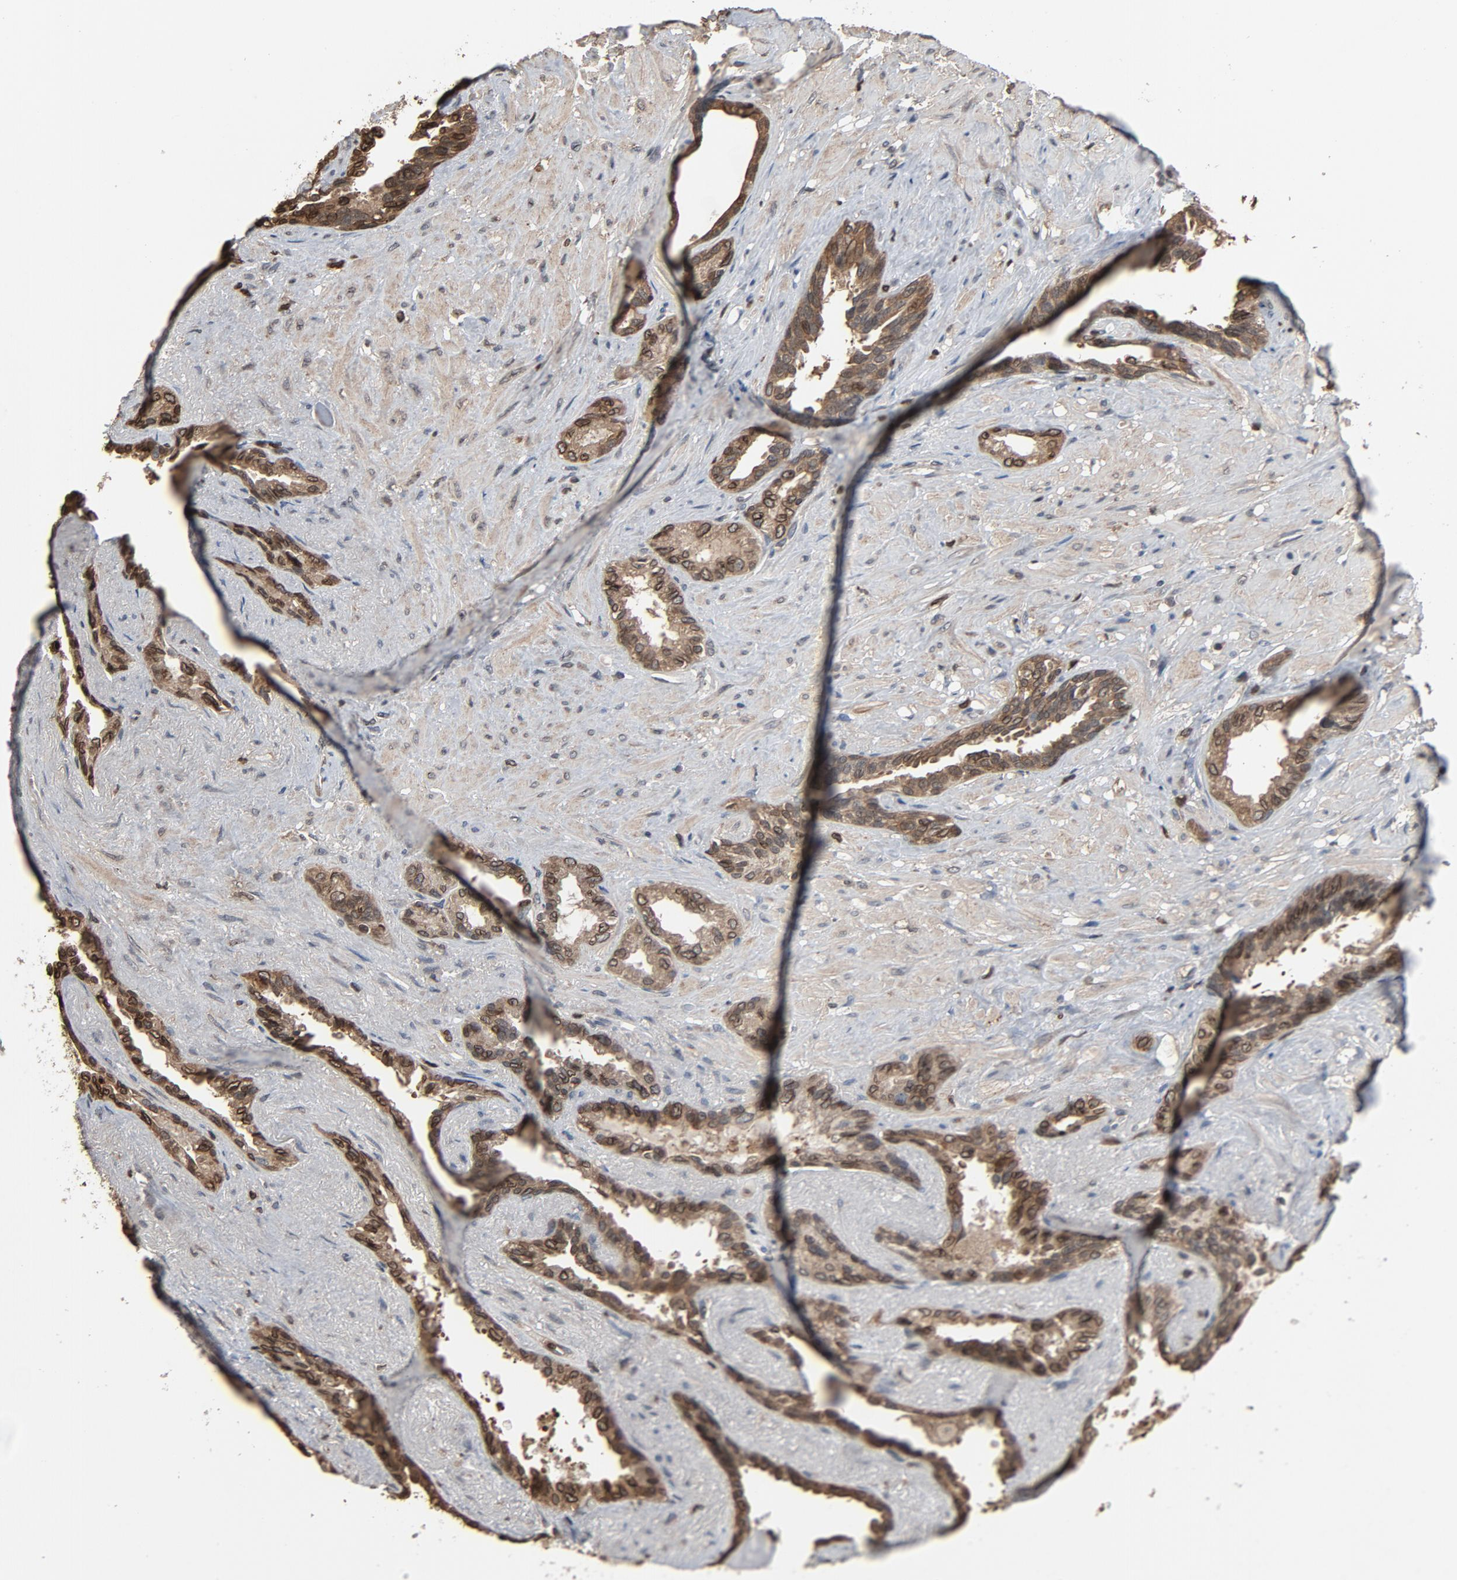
{"staining": {"intensity": "moderate", "quantity": ">75%", "location": "cytoplasmic/membranous,nuclear"}, "tissue": "seminal vesicle", "cell_type": "Glandular cells", "image_type": "normal", "snomed": [{"axis": "morphology", "description": "Normal tissue, NOS"}, {"axis": "topography", "description": "Seminal veicle"}], "caption": "The immunohistochemical stain labels moderate cytoplasmic/membranous,nuclear staining in glandular cells of benign seminal vesicle.", "gene": "UBE2D1", "patient": {"sex": "male", "age": 61}}